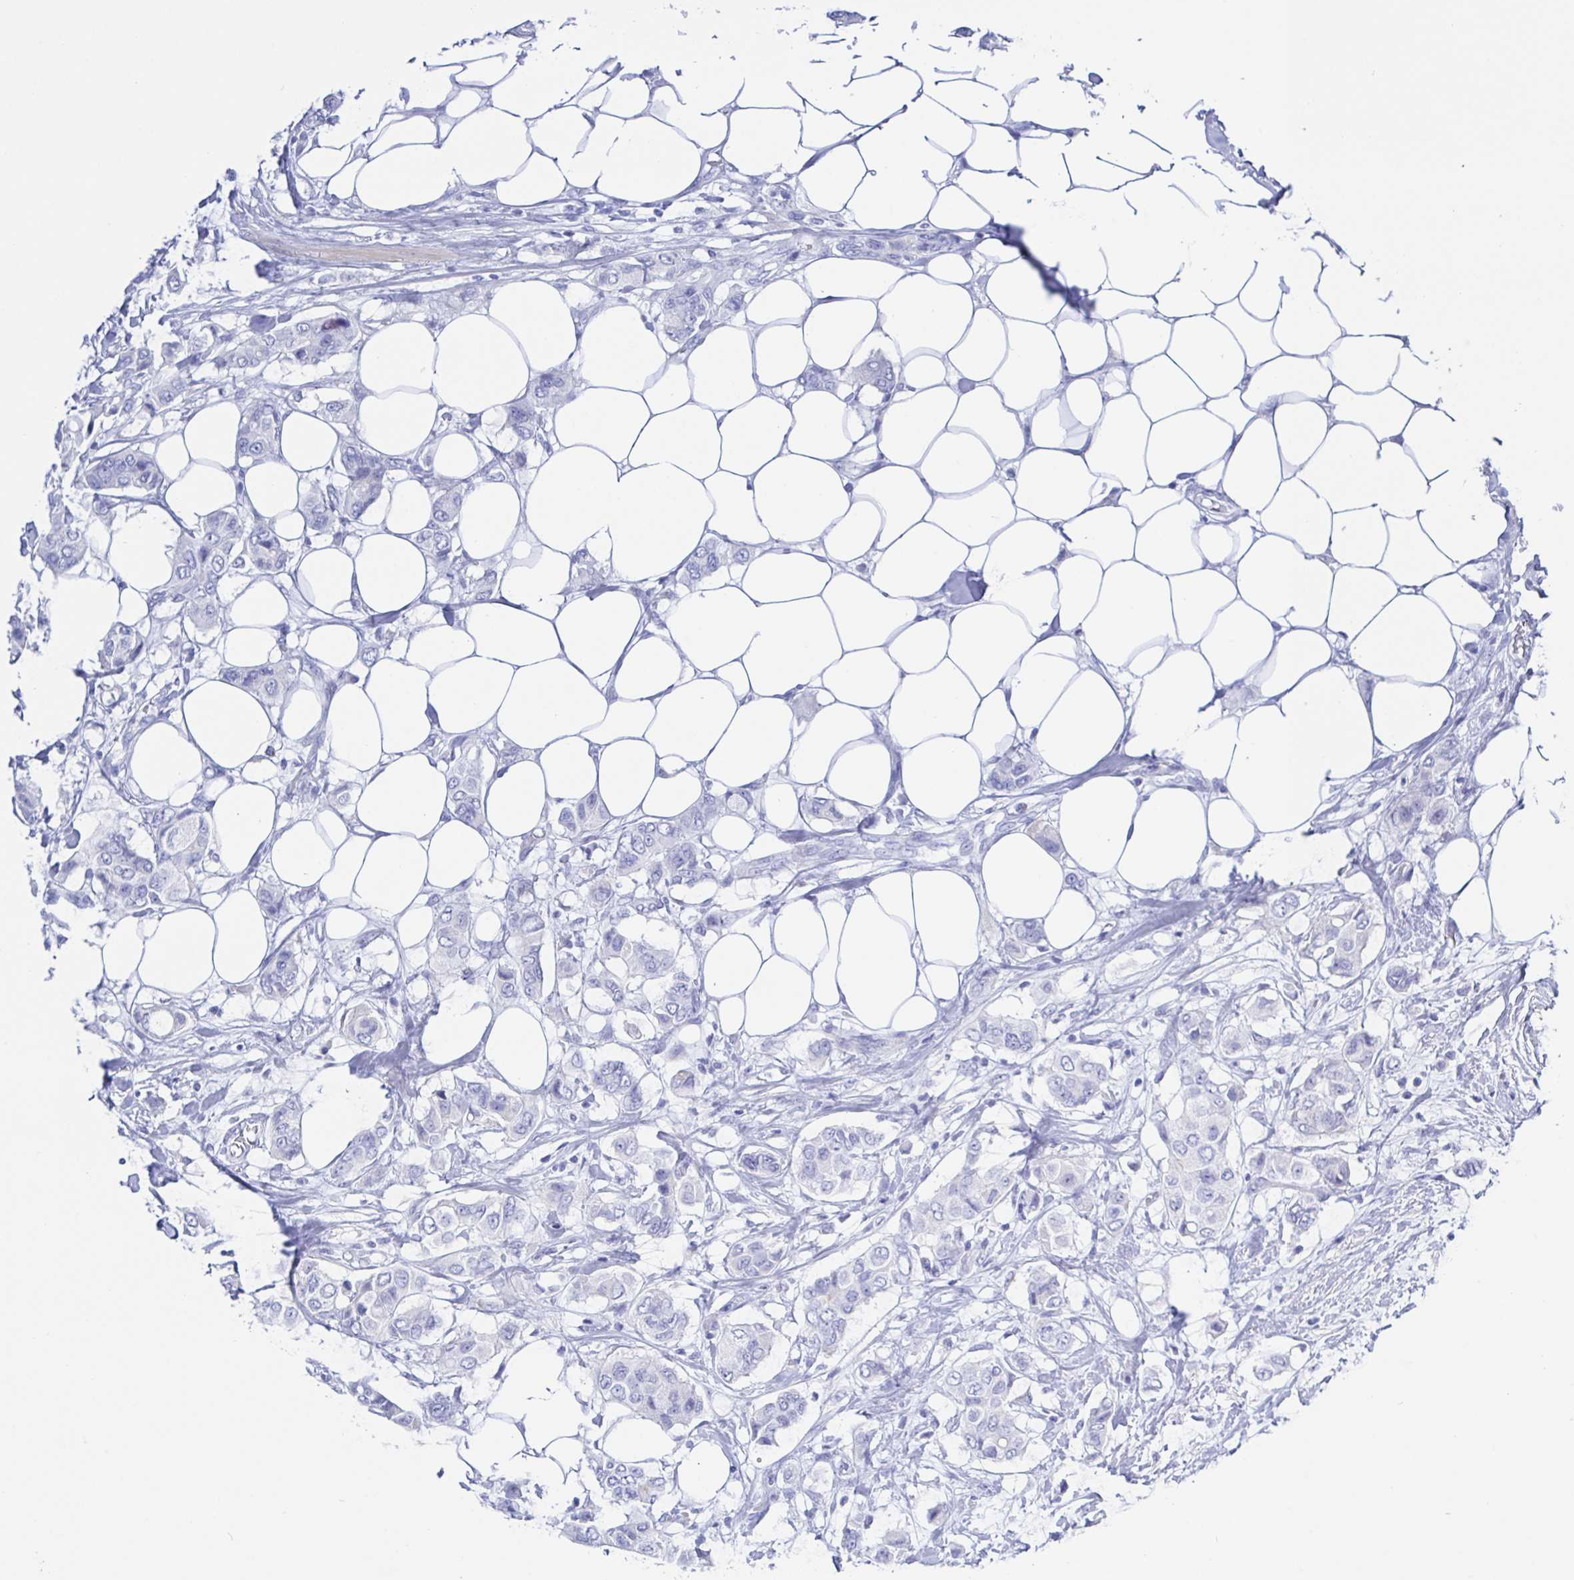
{"staining": {"intensity": "negative", "quantity": "none", "location": "none"}, "tissue": "breast cancer", "cell_type": "Tumor cells", "image_type": "cancer", "snomed": [{"axis": "morphology", "description": "Lobular carcinoma"}, {"axis": "topography", "description": "Breast"}], "caption": "An immunohistochemistry photomicrograph of breast cancer (lobular carcinoma) is shown. There is no staining in tumor cells of breast cancer (lobular carcinoma).", "gene": "KCNH6", "patient": {"sex": "female", "age": 51}}